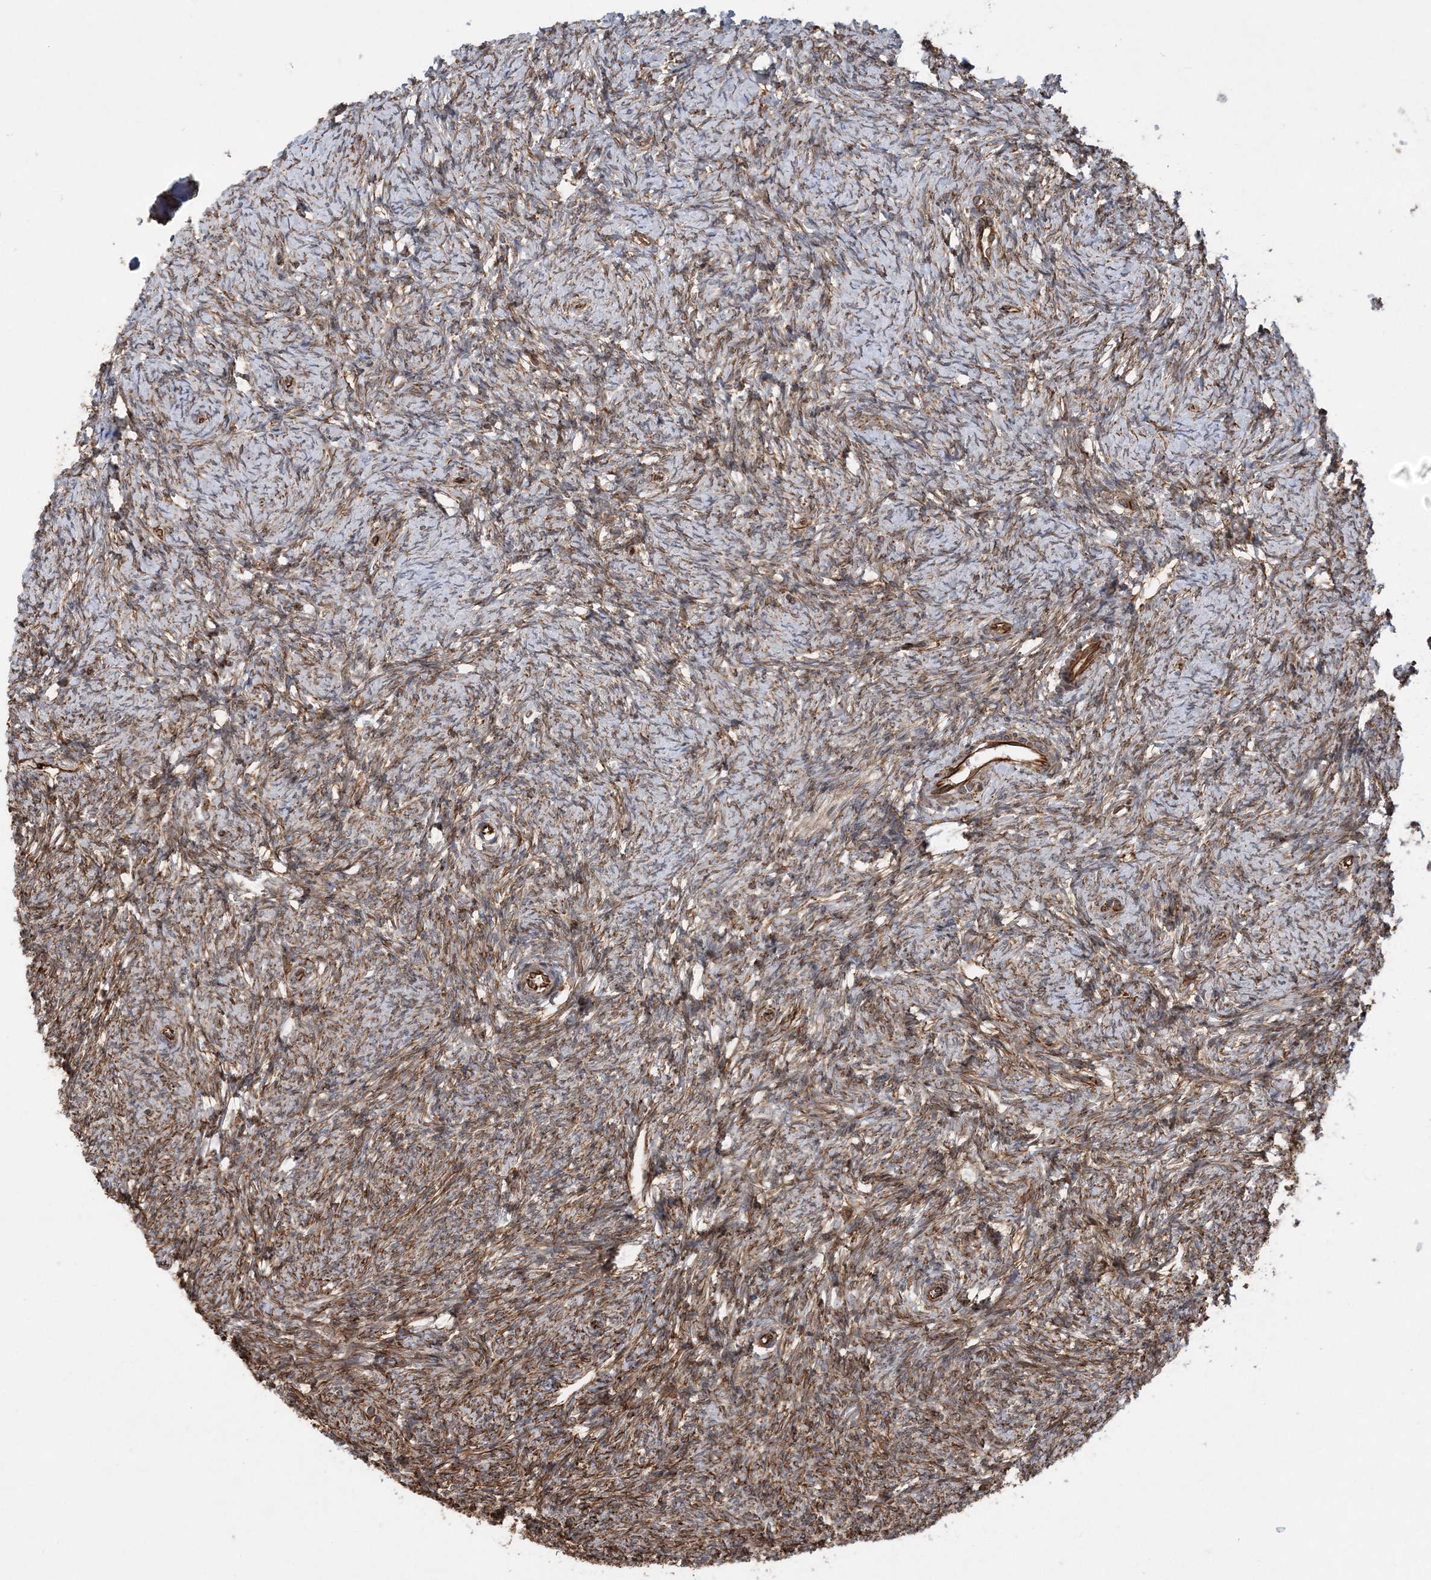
{"staining": {"intensity": "moderate", "quantity": ">75%", "location": "cytoplasmic/membranous"}, "tissue": "ovary", "cell_type": "Follicle cells", "image_type": "normal", "snomed": [{"axis": "morphology", "description": "Normal tissue, NOS"}, {"axis": "morphology", "description": "Cyst, NOS"}, {"axis": "topography", "description": "Ovary"}], "caption": "A high-resolution photomicrograph shows IHC staining of normal ovary, which shows moderate cytoplasmic/membranous positivity in about >75% of follicle cells.", "gene": "FAM114A2", "patient": {"sex": "female", "age": 33}}